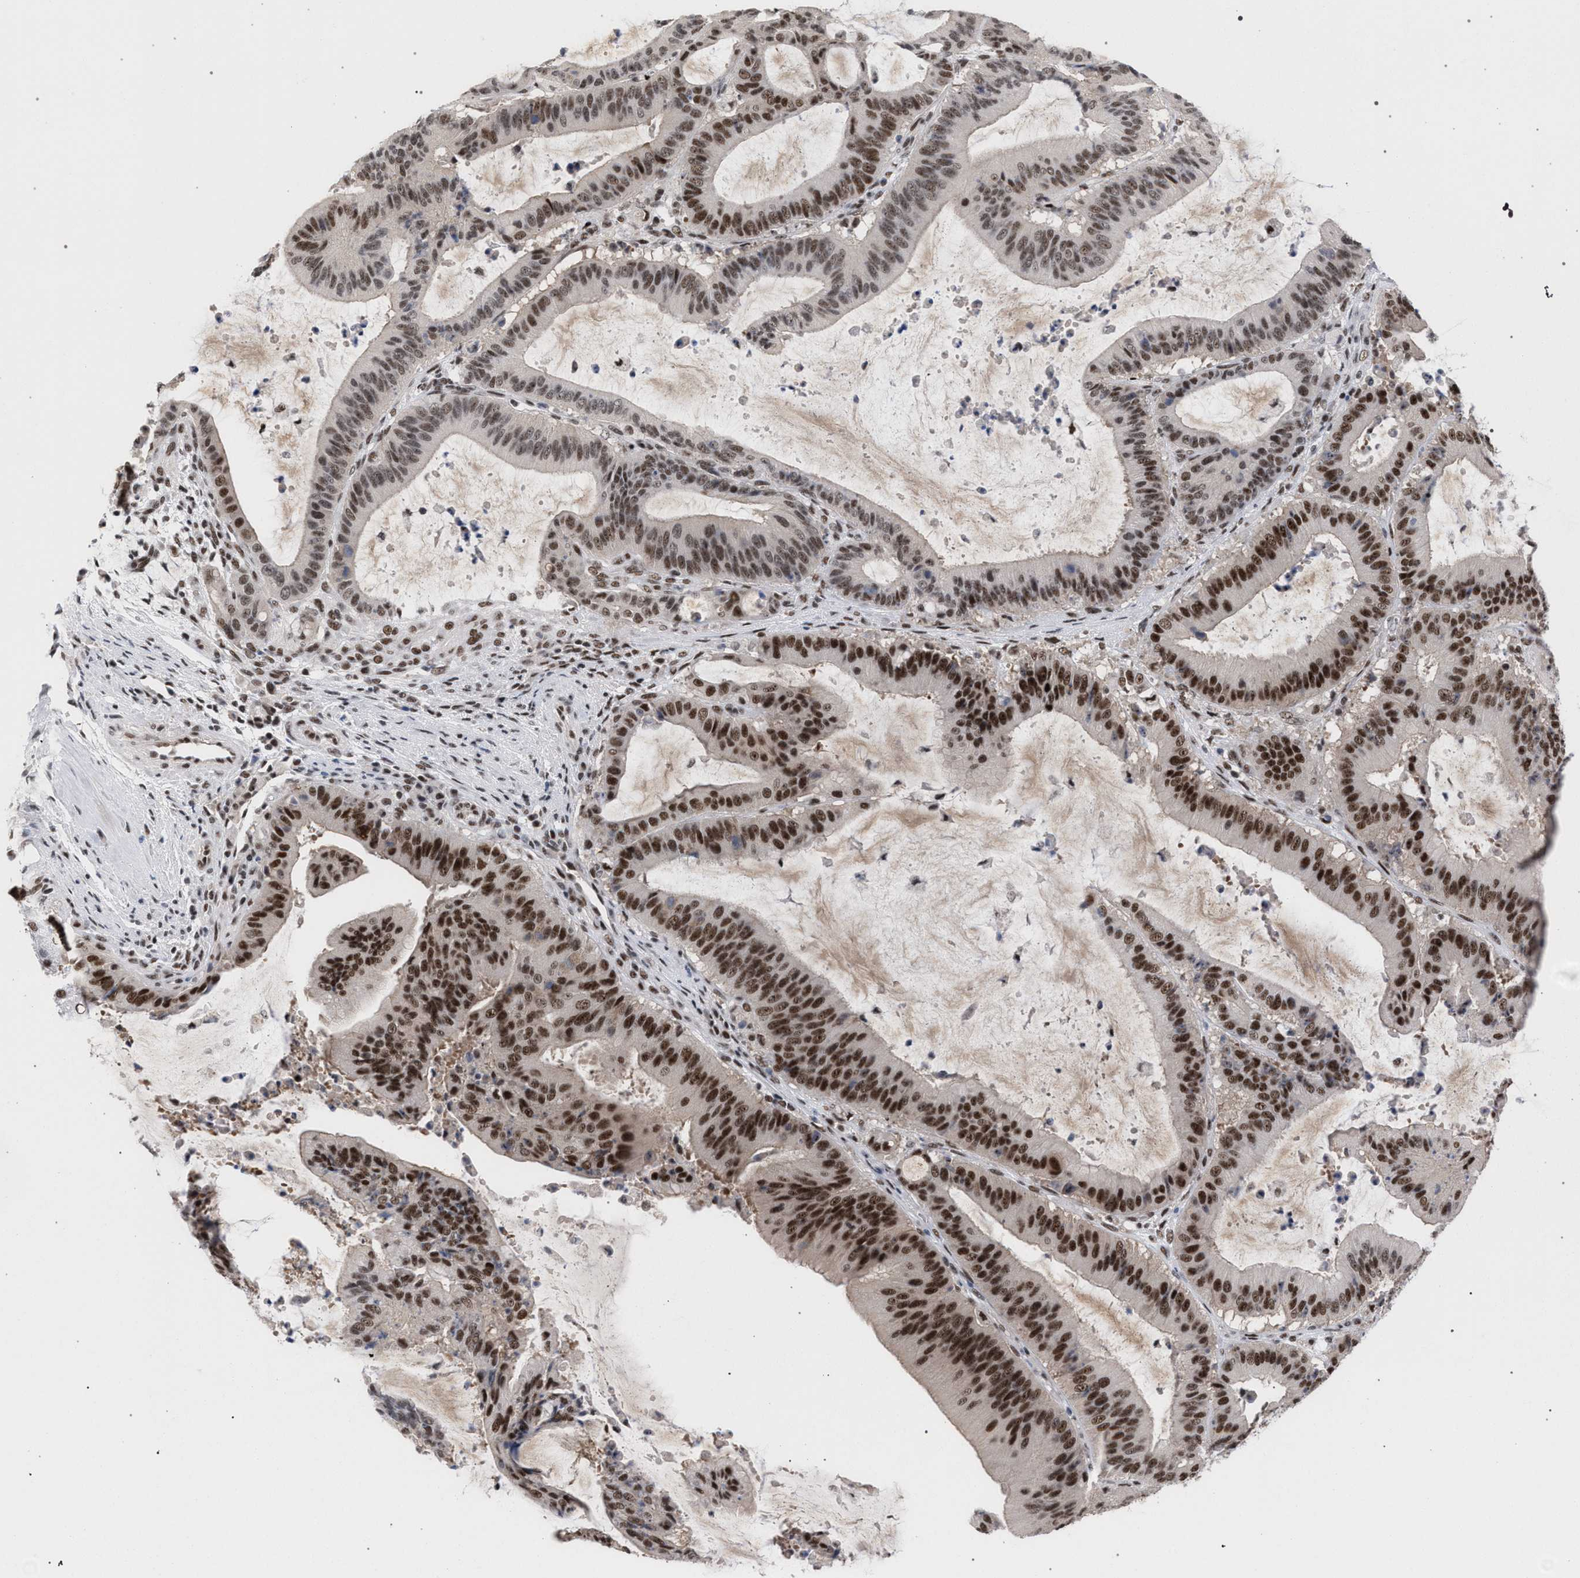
{"staining": {"intensity": "strong", "quantity": ">75%", "location": "nuclear"}, "tissue": "liver cancer", "cell_type": "Tumor cells", "image_type": "cancer", "snomed": [{"axis": "morphology", "description": "Normal tissue, NOS"}, {"axis": "morphology", "description": "Cholangiocarcinoma"}, {"axis": "topography", "description": "Liver"}, {"axis": "topography", "description": "Peripheral nerve tissue"}], "caption": "A brown stain shows strong nuclear positivity of a protein in liver cancer (cholangiocarcinoma) tumor cells.", "gene": "SCAF4", "patient": {"sex": "female", "age": 73}}